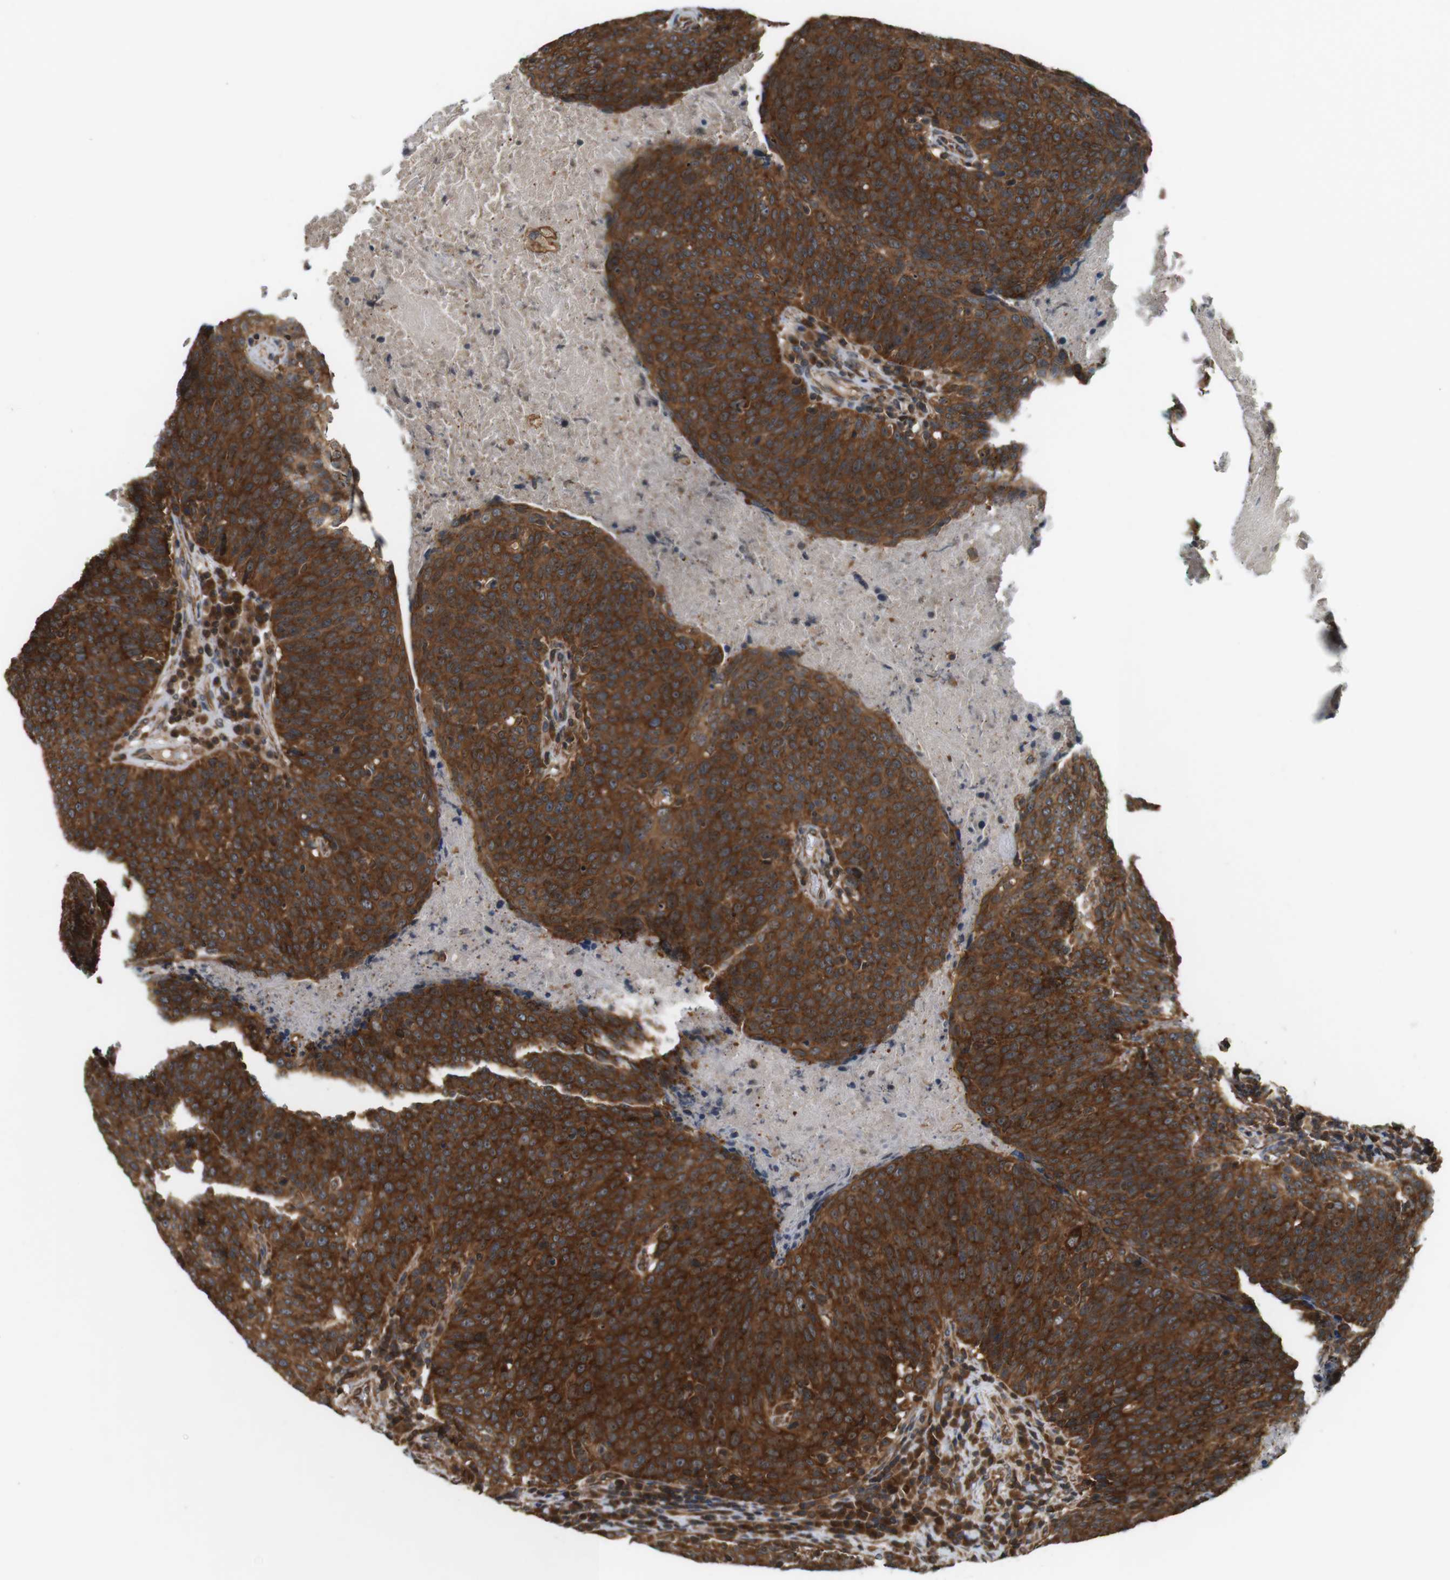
{"staining": {"intensity": "strong", "quantity": ">75%", "location": "cytoplasmic/membranous"}, "tissue": "head and neck cancer", "cell_type": "Tumor cells", "image_type": "cancer", "snomed": [{"axis": "morphology", "description": "Squamous cell carcinoma, NOS"}, {"axis": "morphology", "description": "Squamous cell carcinoma, metastatic, NOS"}, {"axis": "topography", "description": "Lymph node"}, {"axis": "topography", "description": "Head-Neck"}], "caption": "IHC (DAB (3,3'-diaminobenzidine)) staining of head and neck squamous cell carcinoma displays strong cytoplasmic/membranous protein positivity in approximately >75% of tumor cells. The staining was performed using DAB (3,3'-diaminobenzidine) to visualize the protein expression in brown, while the nuclei were stained in blue with hematoxylin (Magnification: 20x).", "gene": "PA2G4", "patient": {"sex": "male", "age": 62}}